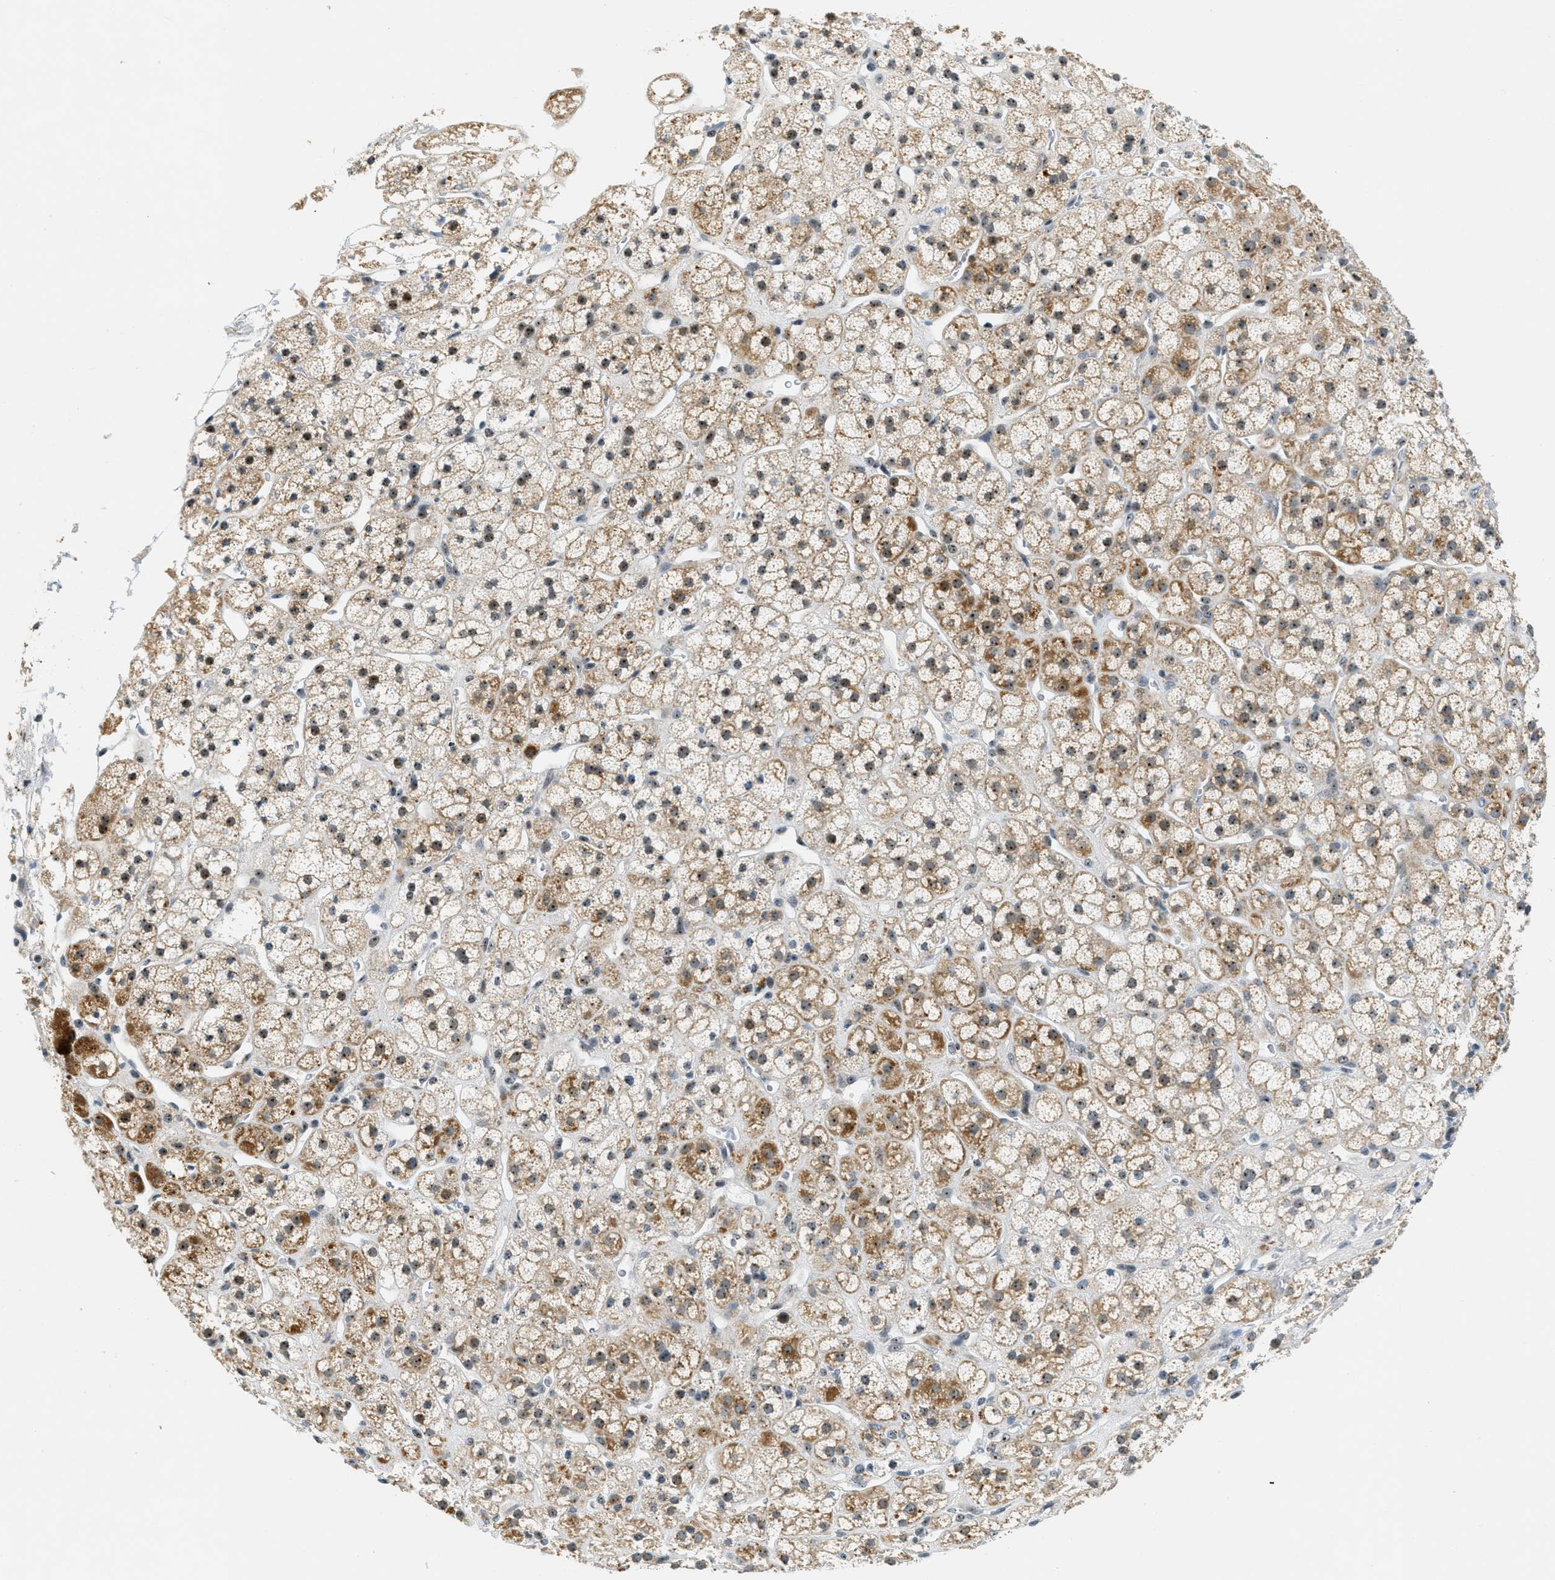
{"staining": {"intensity": "moderate", "quantity": ">75%", "location": "cytoplasmic/membranous,nuclear"}, "tissue": "adrenal gland", "cell_type": "Glandular cells", "image_type": "normal", "snomed": [{"axis": "morphology", "description": "Normal tissue, NOS"}, {"axis": "topography", "description": "Adrenal gland"}], "caption": "A high-resolution histopathology image shows IHC staining of normal adrenal gland, which demonstrates moderate cytoplasmic/membranous,nuclear positivity in about >75% of glandular cells.", "gene": "DDX47", "patient": {"sex": "male", "age": 56}}